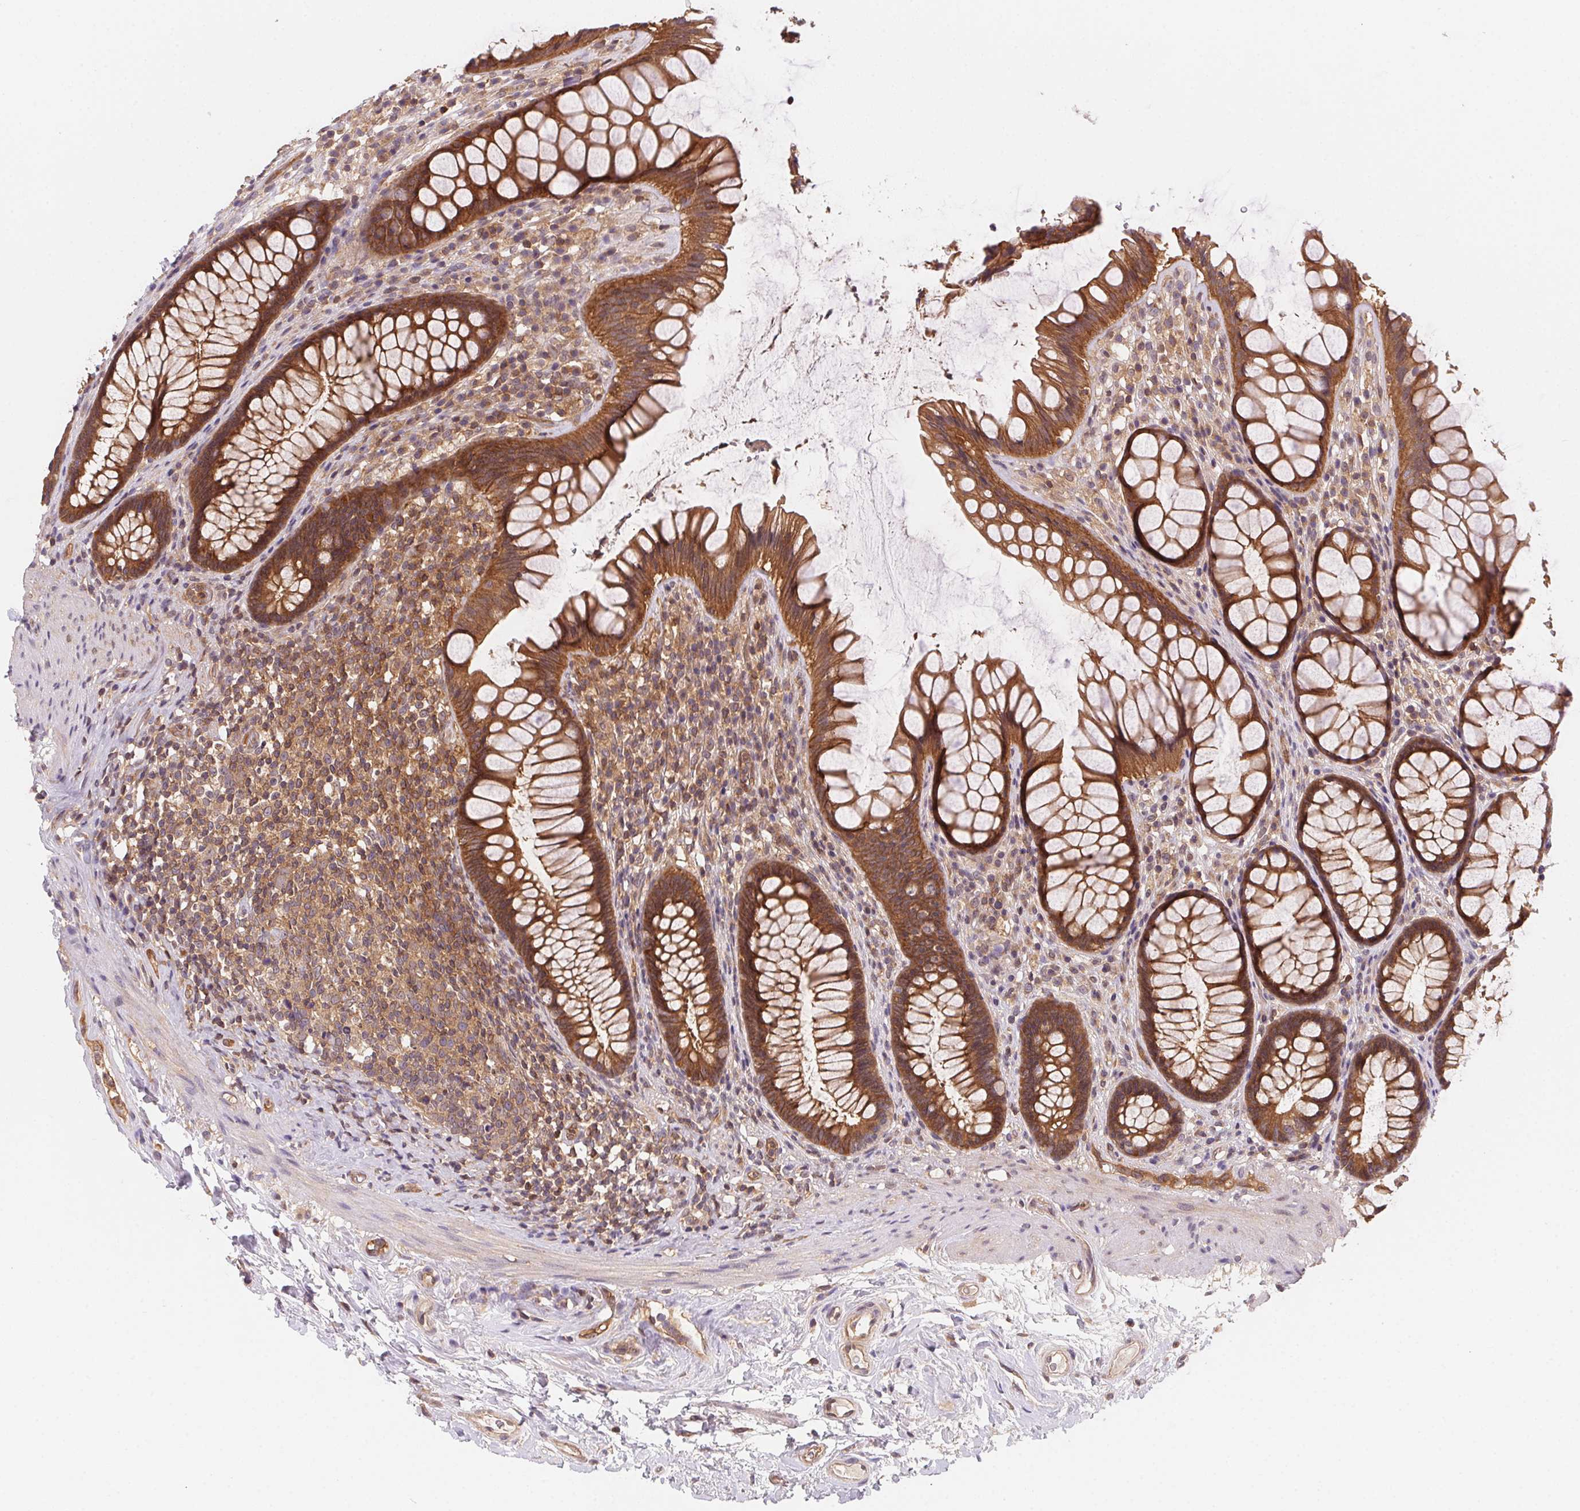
{"staining": {"intensity": "moderate", "quantity": ">75%", "location": "cytoplasmic/membranous"}, "tissue": "rectum", "cell_type": "Glandular cells", "image_type": "normal", "snomed": [{"axis": "morphology", "description": "Normal tissue, NOS"}, {"axis": "topography", "description": "Rectum"}], "caption": "Immunohistochemistry of normal human rectum exhibits medium levels of moderate cytoplasmic/membranous staining in approximately >75% of glandular cells. (DAB IHC with brightfield microscopy, high magnification).", "gene": "PRKAA1", "patient": {"sex": "male", "age": 72}}